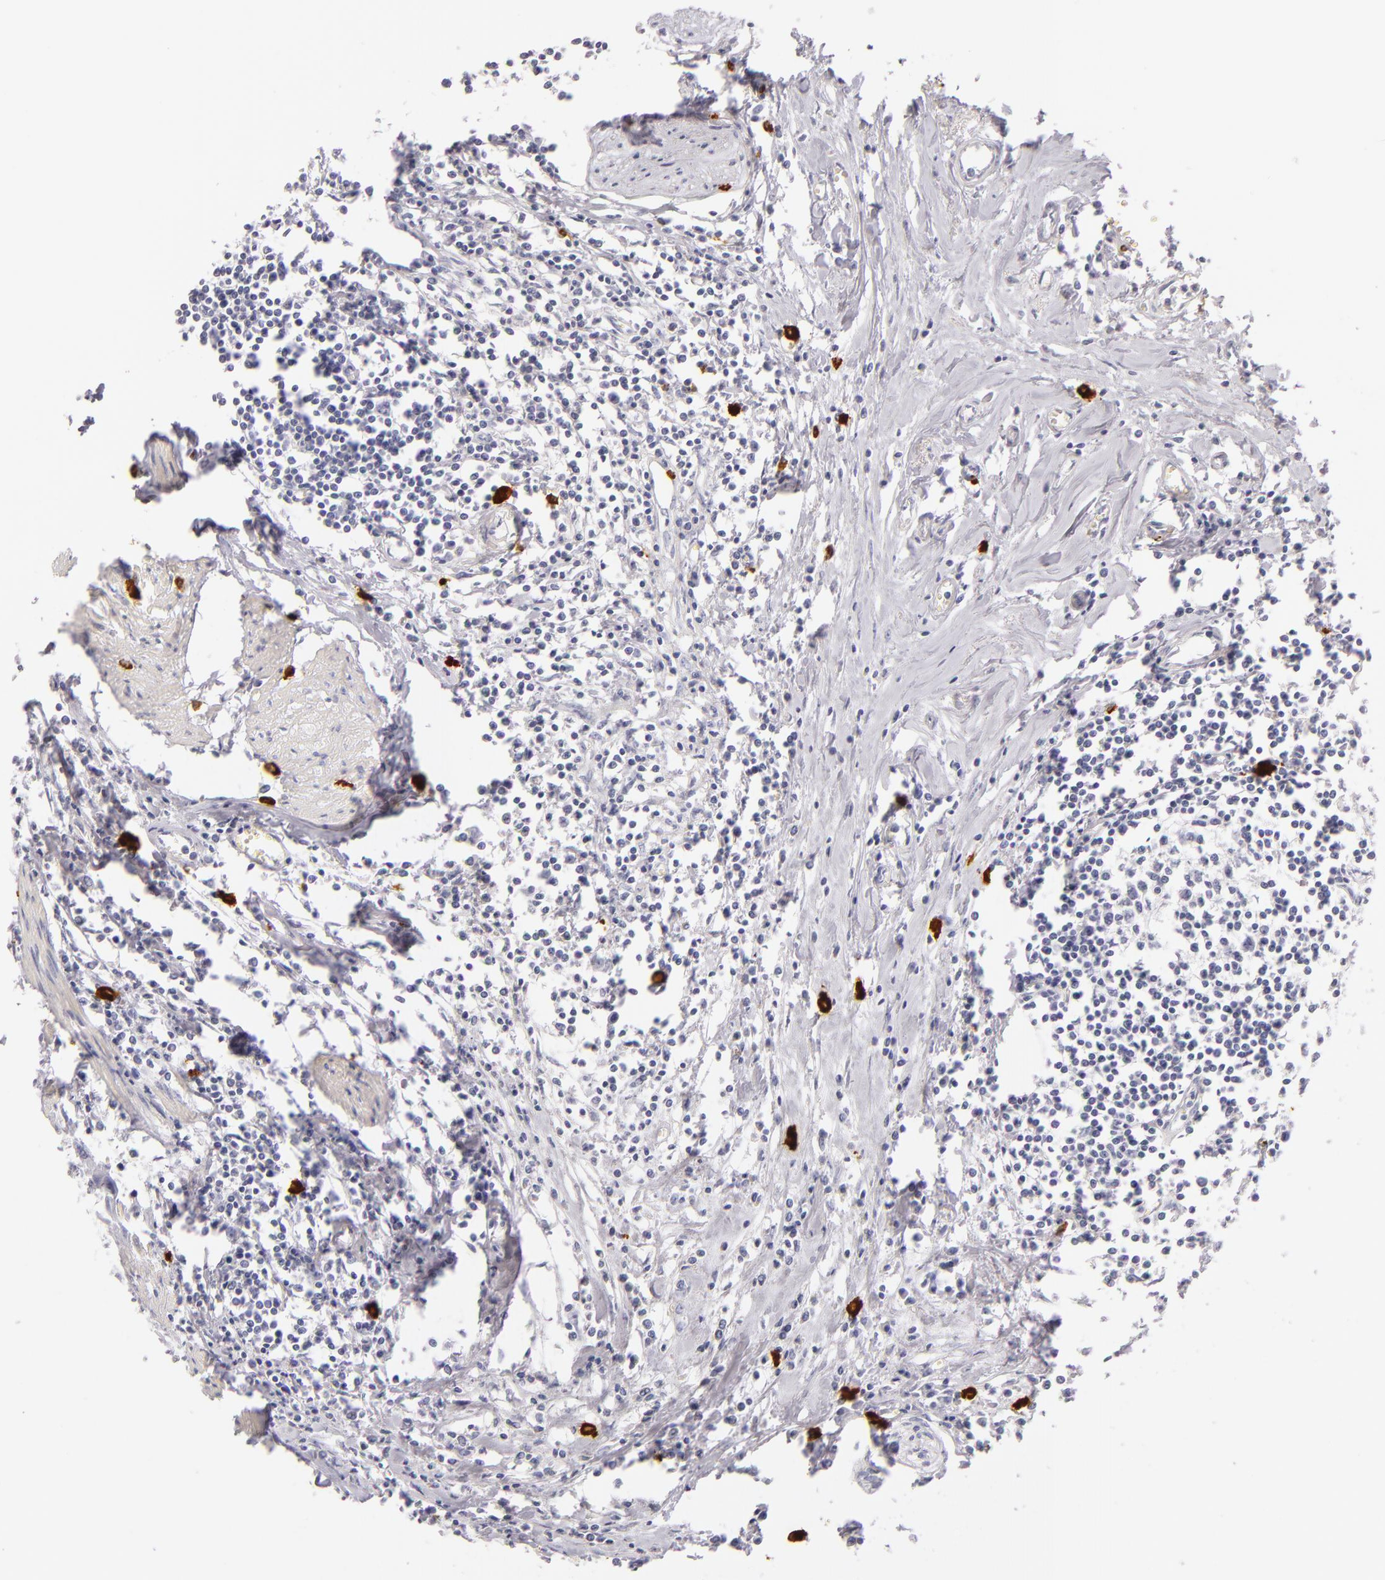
{"staining": {"intensity": "negative", "quantity": "none", "location": "none"}, "tissue": "urothelial cancer", "cell_type": "Tumor cells", "image_type": "cancer", "snomed": [{"axis": "morphology", "description": "Urothelial carcinoma, High grade"}, {"axis": "topography", "description": "Urinary bladder"}], "caption": "Urothelial cancer was stained to show a protein in brown. There is no significant staining in tumor cells.", "gene": "TPSD1", "patient": {"sex": "male", "age": 54}}